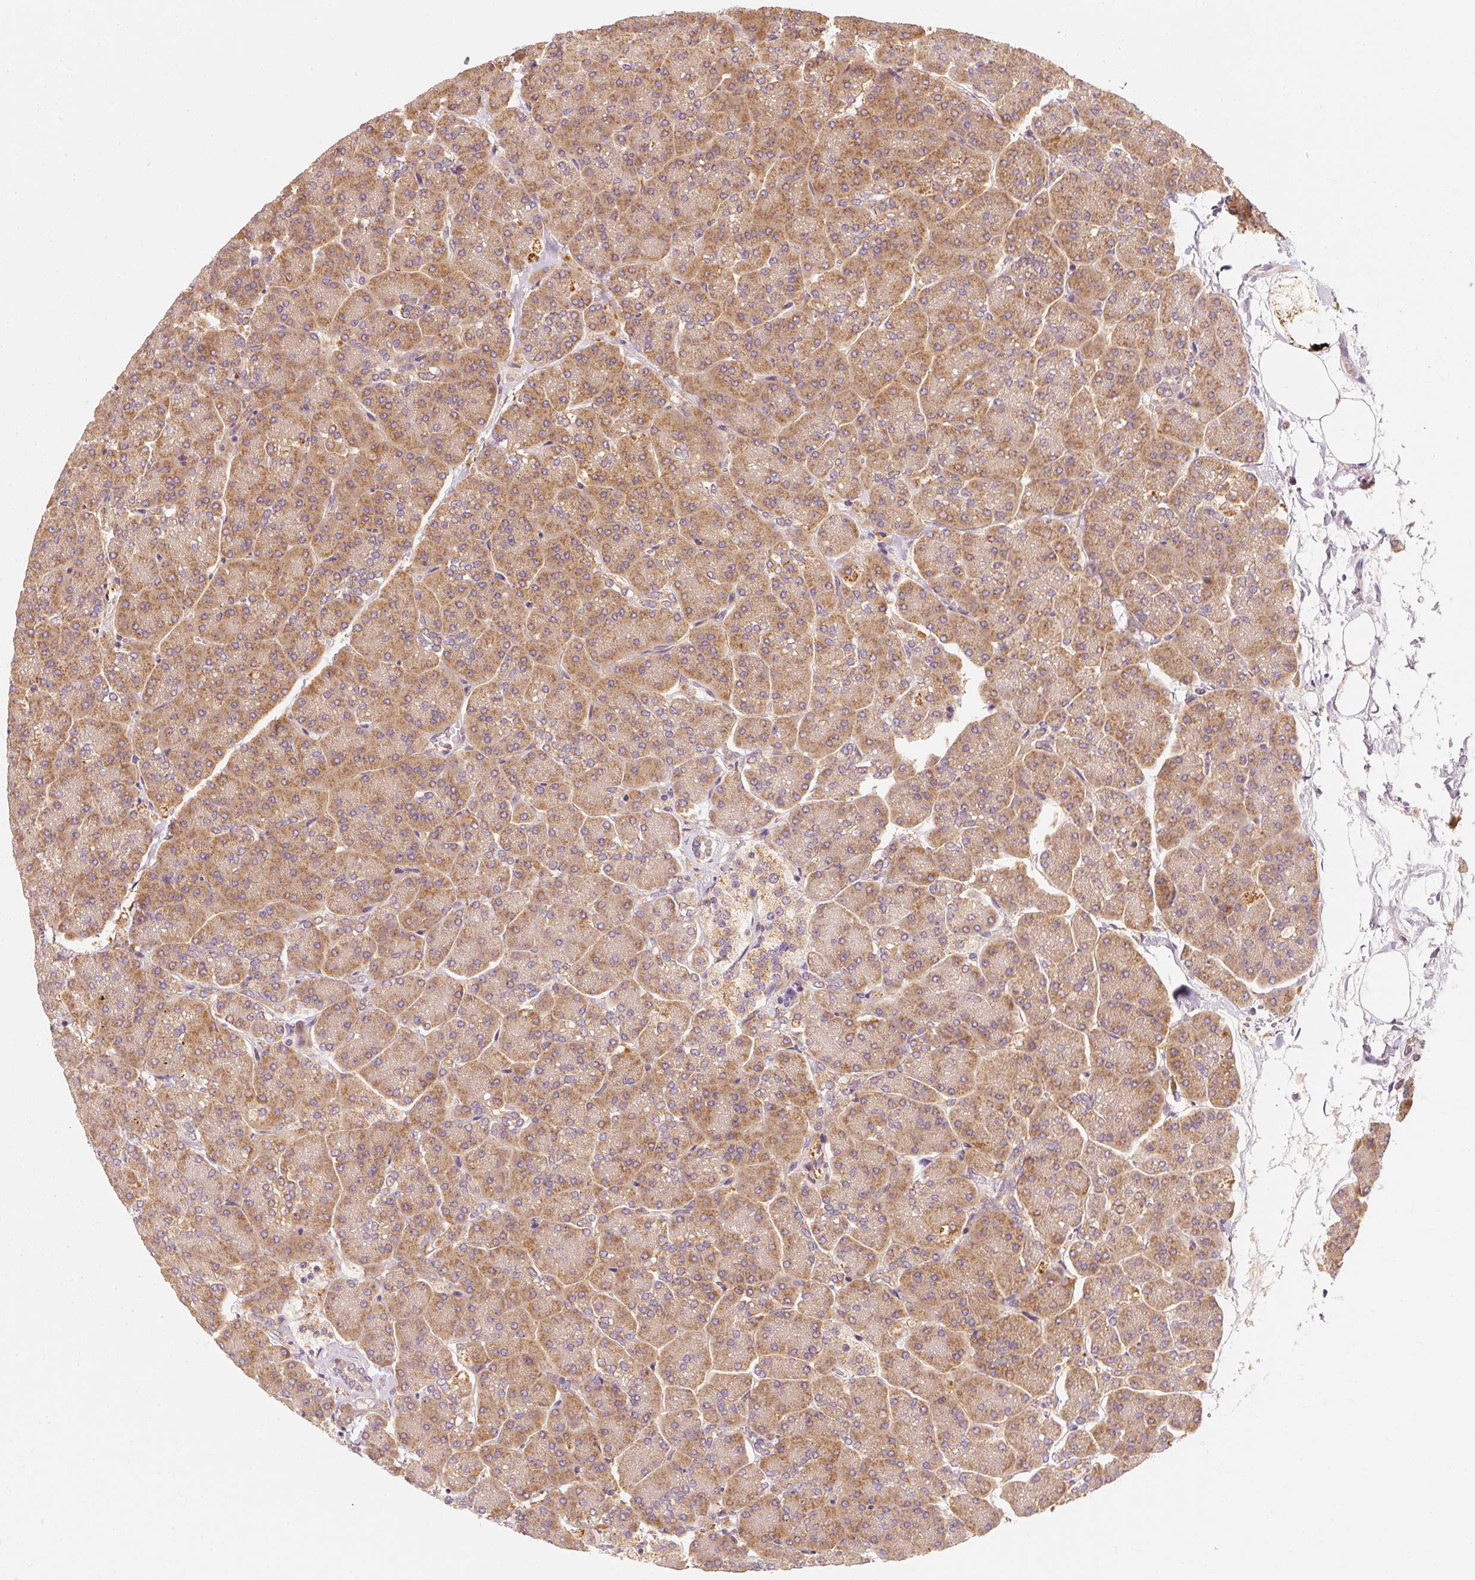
{"staining": {"intensity": "moderate", "quantity": ">75%", "location": "cytoplasmic/membranous"}, "tissue": "pancreas", "cell_type": "Exocrine glandular cells", "image_type": "normal", "snomed": [{"axis": "morphology", "description": "Normal tissue, NOS"}, {"axis": "topography", "description": "Pancreas"}, {"axis": "topography", "description": "Peripheral nerve tissue"}], "caption": "Protein analysis of normal pancreas exhibits moderate cytoplasmic/membranous expression in about >75% of exocrine glandular cells. (DAB IHC with brightfield microscopy, high magnification).", "gene": "TOMM40", "patient": {"sex": "male", "age": 54}}